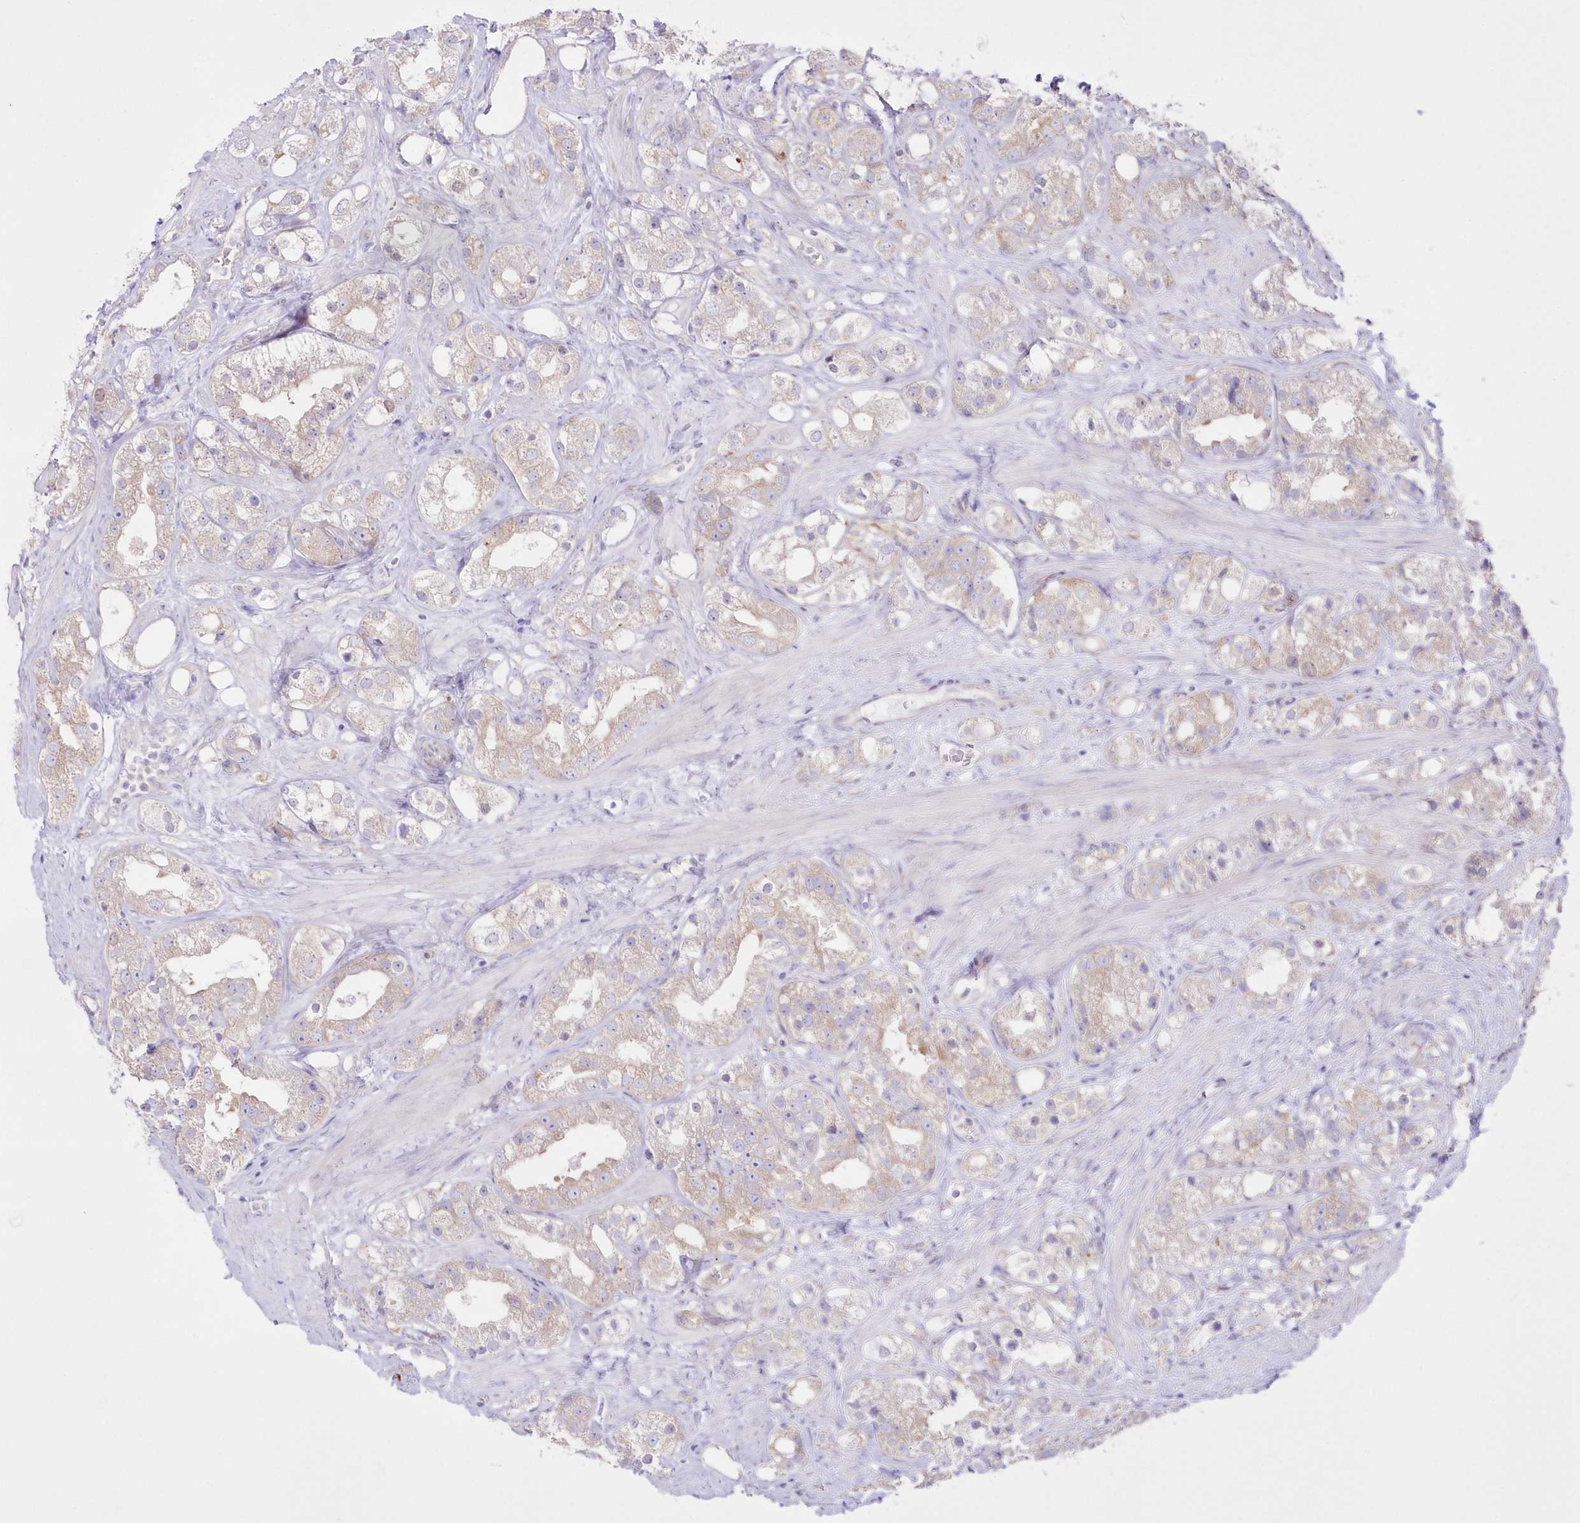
{"staining": {"intensity": "weak", "quantity": ">75%", "location": "cytoplasmic/membranous"}, "tissue": "prostate cancer", "cell_type": "Tumor cells", "image_type": "cancer", "snomed": [{"axis": "morphology", "description": "Adenocarcinoma, NOS"}, {"axis": "topography", "description": "Prostate"}], "caption": "Brown immunohistochemical staining in adenocarcinoma (prostate) reveals weak cytoplasmic/membranous expression in about >75% of tumor cells. The protein is stained brown, and the nuclei are stained in blue (DAB (3,3'-diaminobenzidine) IHC with brightfield microscopy, high magnification).", "gene": "ZNF843", "patient": {"sex": "male", "age": 79}}